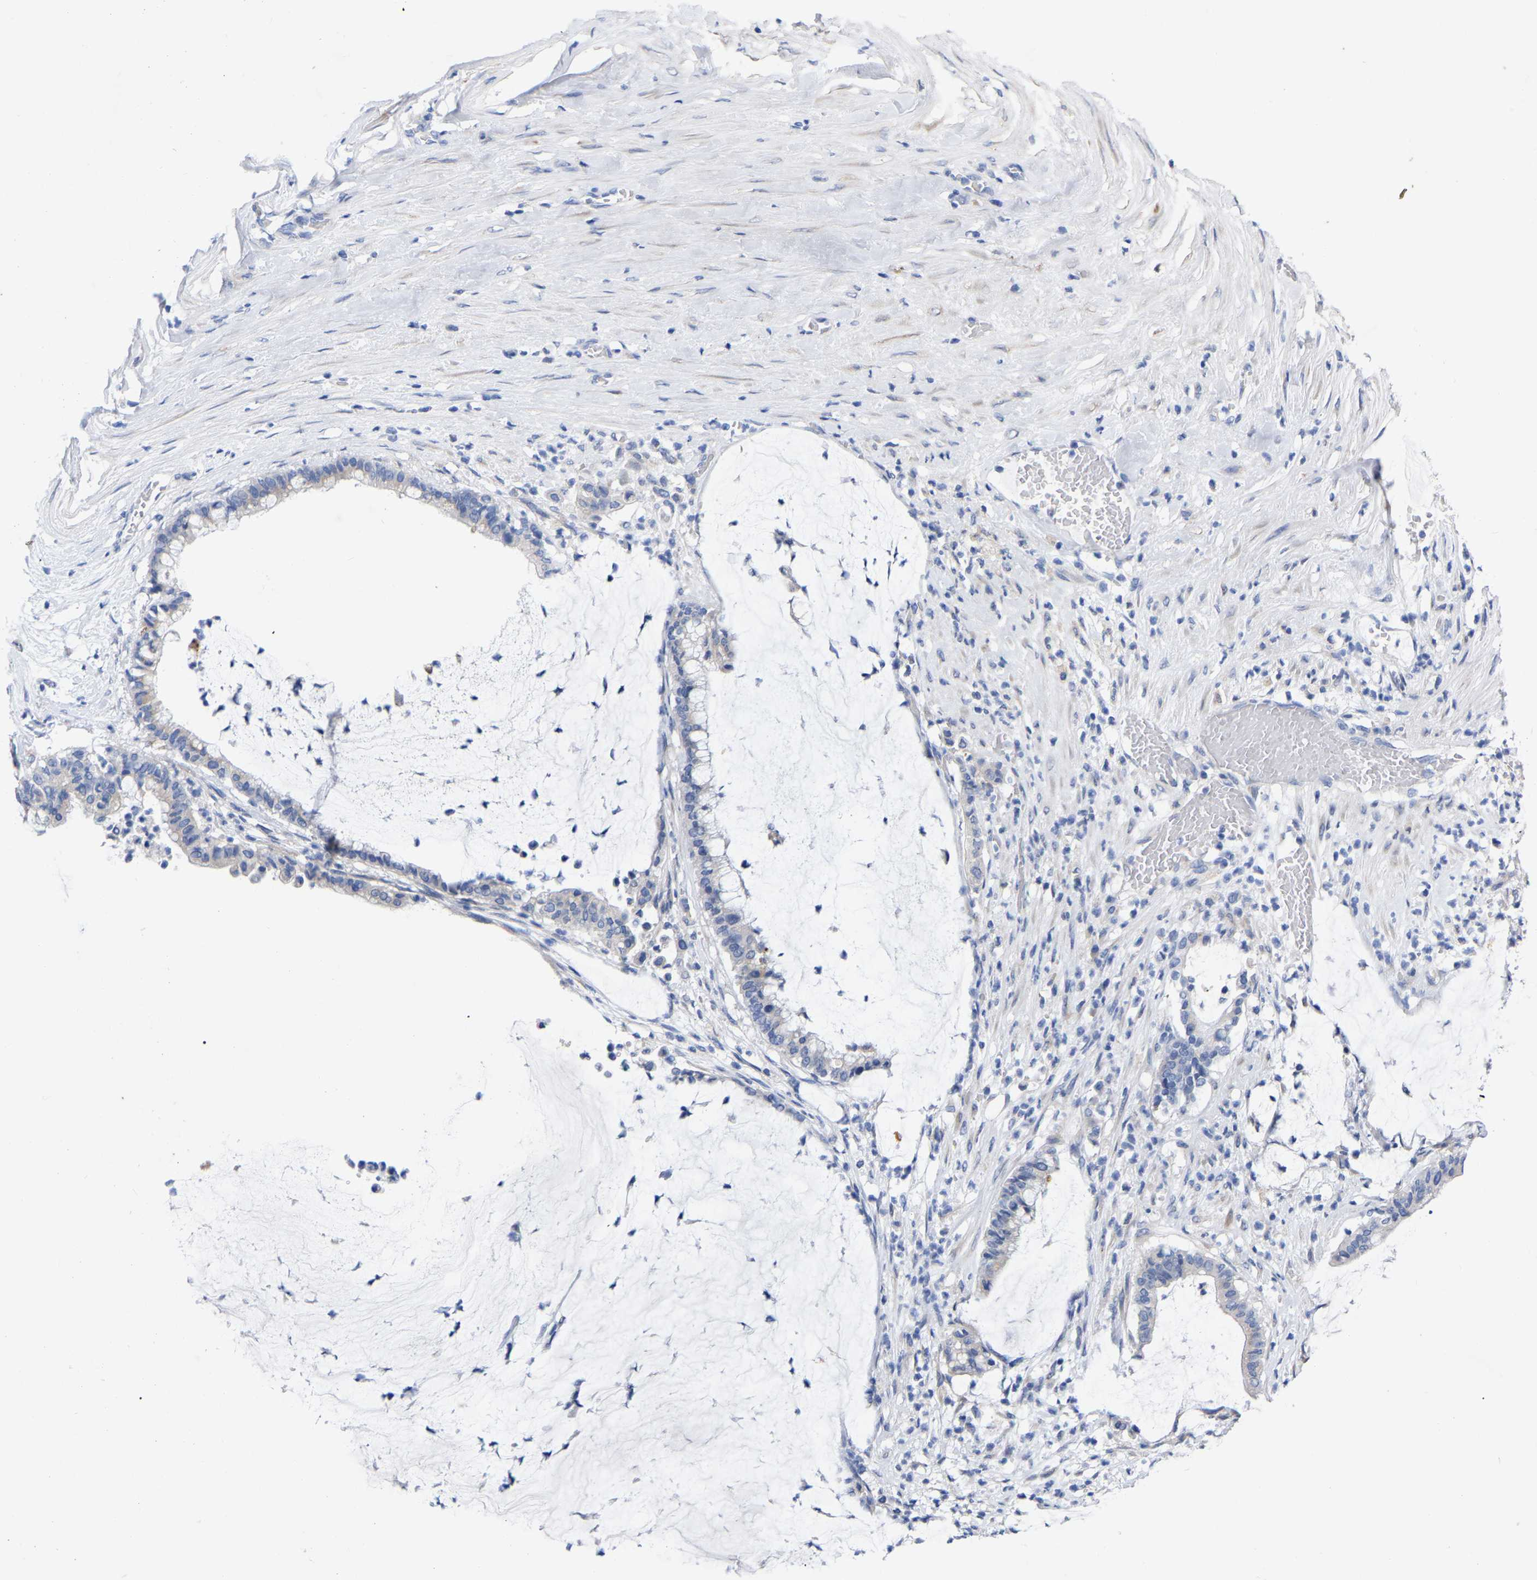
{"staining": {"intensity": "negative", "quantity": "none", "location": "none"}, "tissue": "pancreatic cancer", "cell_type": "Tumor cells", "image_type": "cancer", "snomed": [{"axis": "morphology", "description": "Adenocarcinoma, NOS"}, {"axis": "topography", "description": "Pancreas"}], "caption": "Photomicrograph shows no protein expression in tumor cells of pancreatic cancer (adenocarcinoma) tissue. (Brightfield microscopy of DAB (3,3'-diaminobenzidine) immunohistochemistry (IHC) at high magnification).", "gene": "STRIP2", "patient": {"sex": "male", "age": 41}}